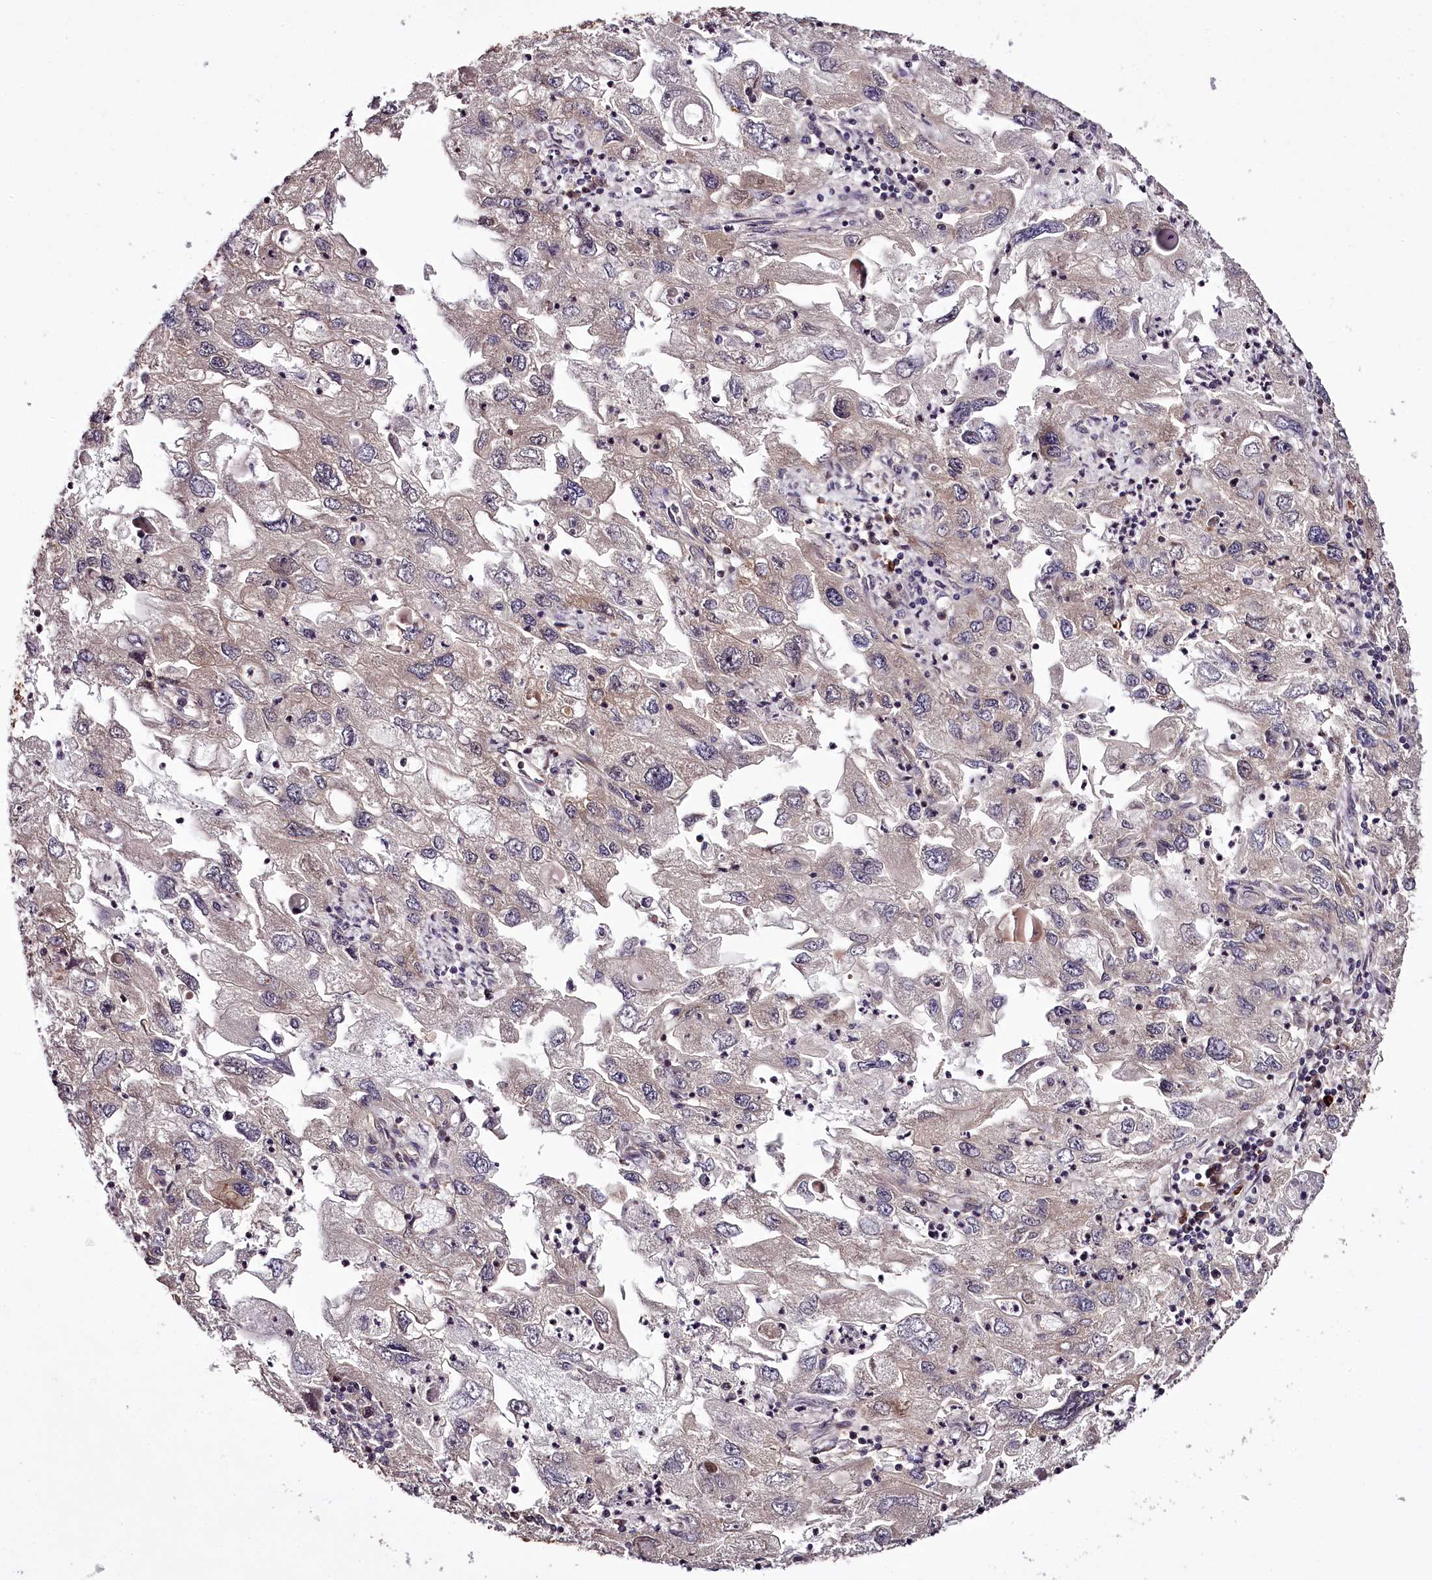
{"staining": {"intensity": "negative", "quantity": "none", "location": "none"}, "tissue": "endometrial cancer", "cell_type": "Tumor cells", "image_type": "cancer", "snomed": [{"axis": "morphology", "description": "Adenocarcinoma, NOS"}, {"axis": "topography", "description": "Endometrium"}], "caption": "Endometrial adenocarcinoma stained for a protein using IHC displays no positivity tumor cells.", "gene": "TARS1", "patient": {"sex": "female", "age": 49}}